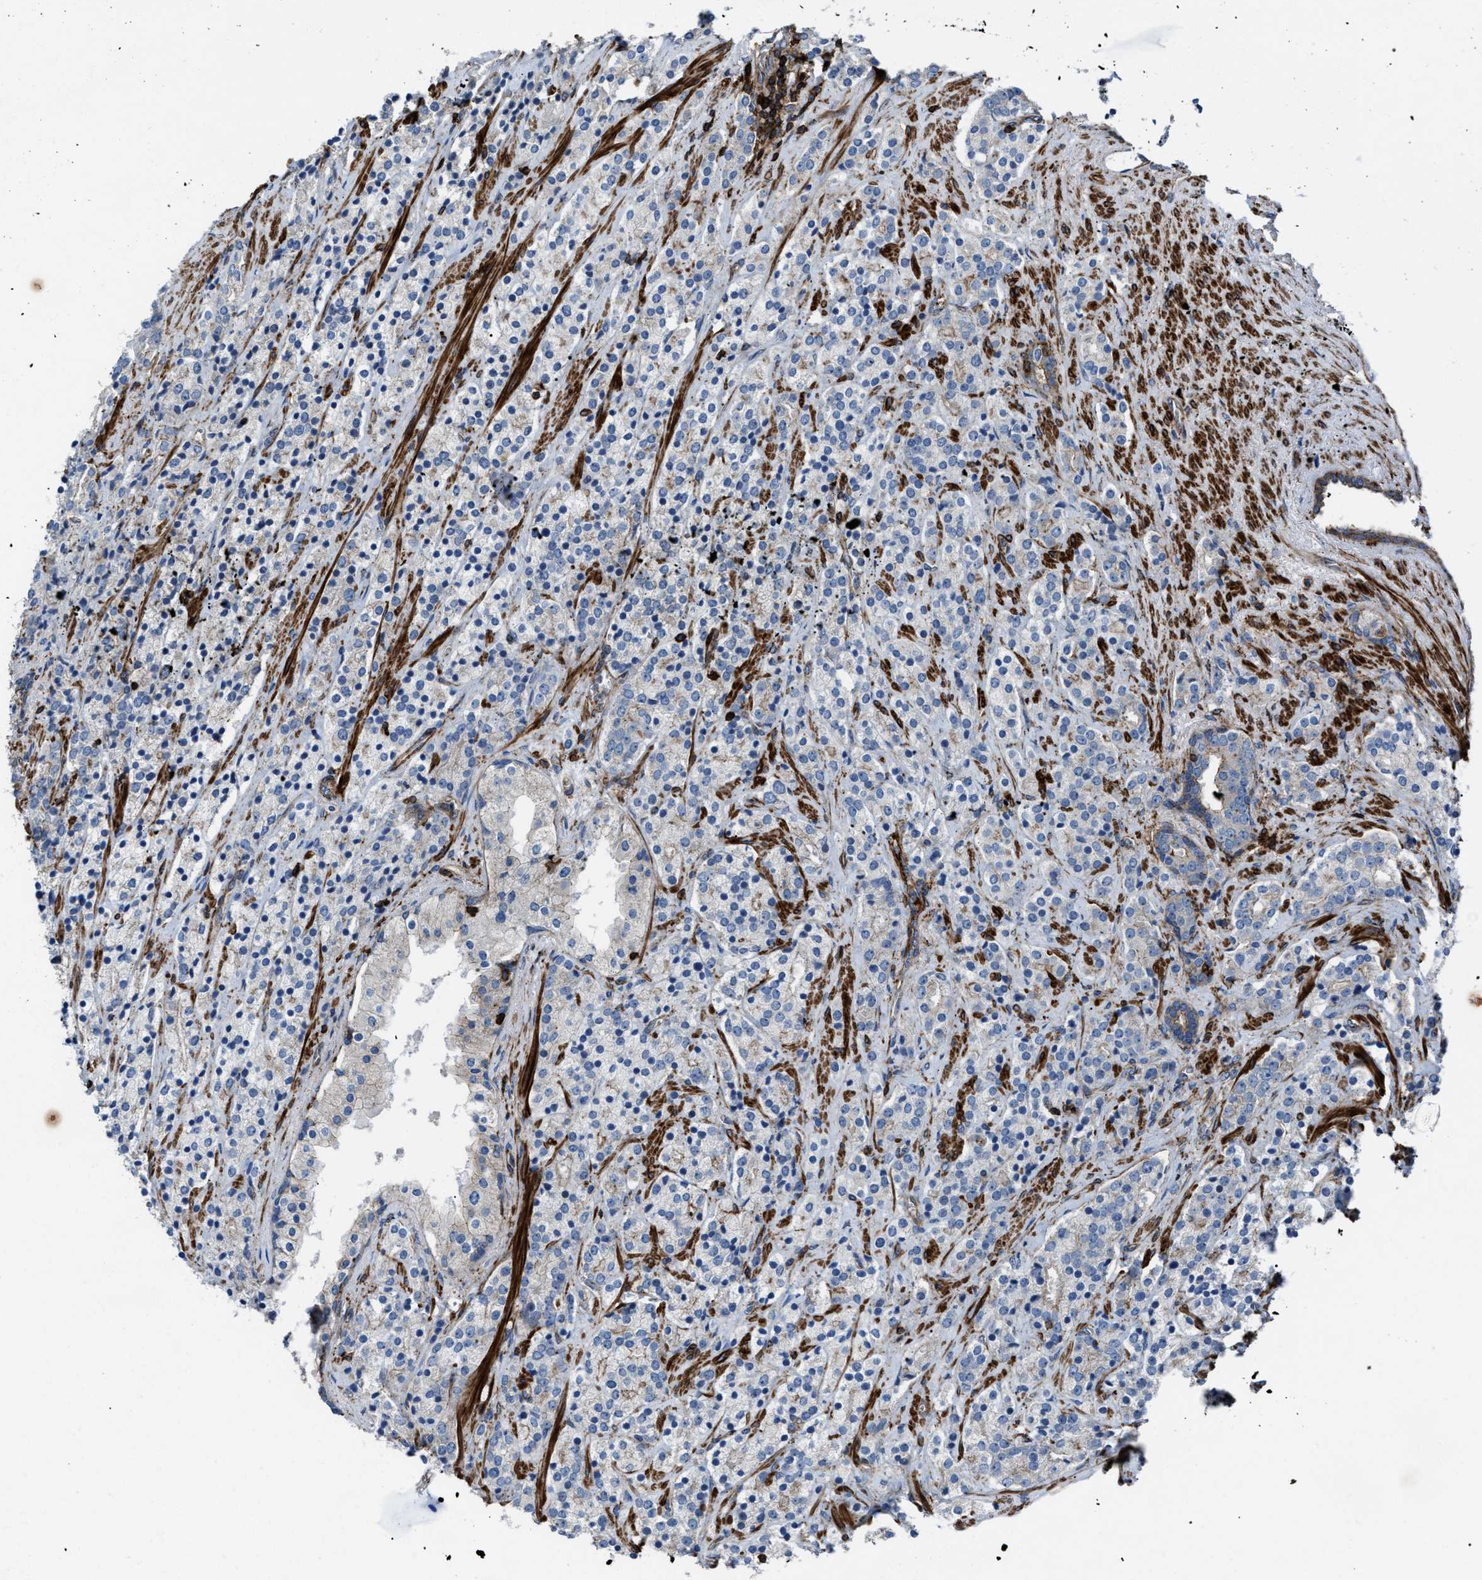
{"staining": {"intensity": "negative", "quantity": "none", "location": "none"}, "tissue": "prostate cancer", "cell_type": "Tumor cells", "image_type": "cancer", "snomed": [{"axis": "morphology", "description": "Adenocarcinoma, High grade"}, {"axis": "topography", "description": "Prostate"}], "caption": "The histopathology image reveals no staining of tumor cells in prostate cancer (adenocarcinoma (high-grade)).", "gene": "AGPAT2", "patient": {"sex": "male", "age": 71}}